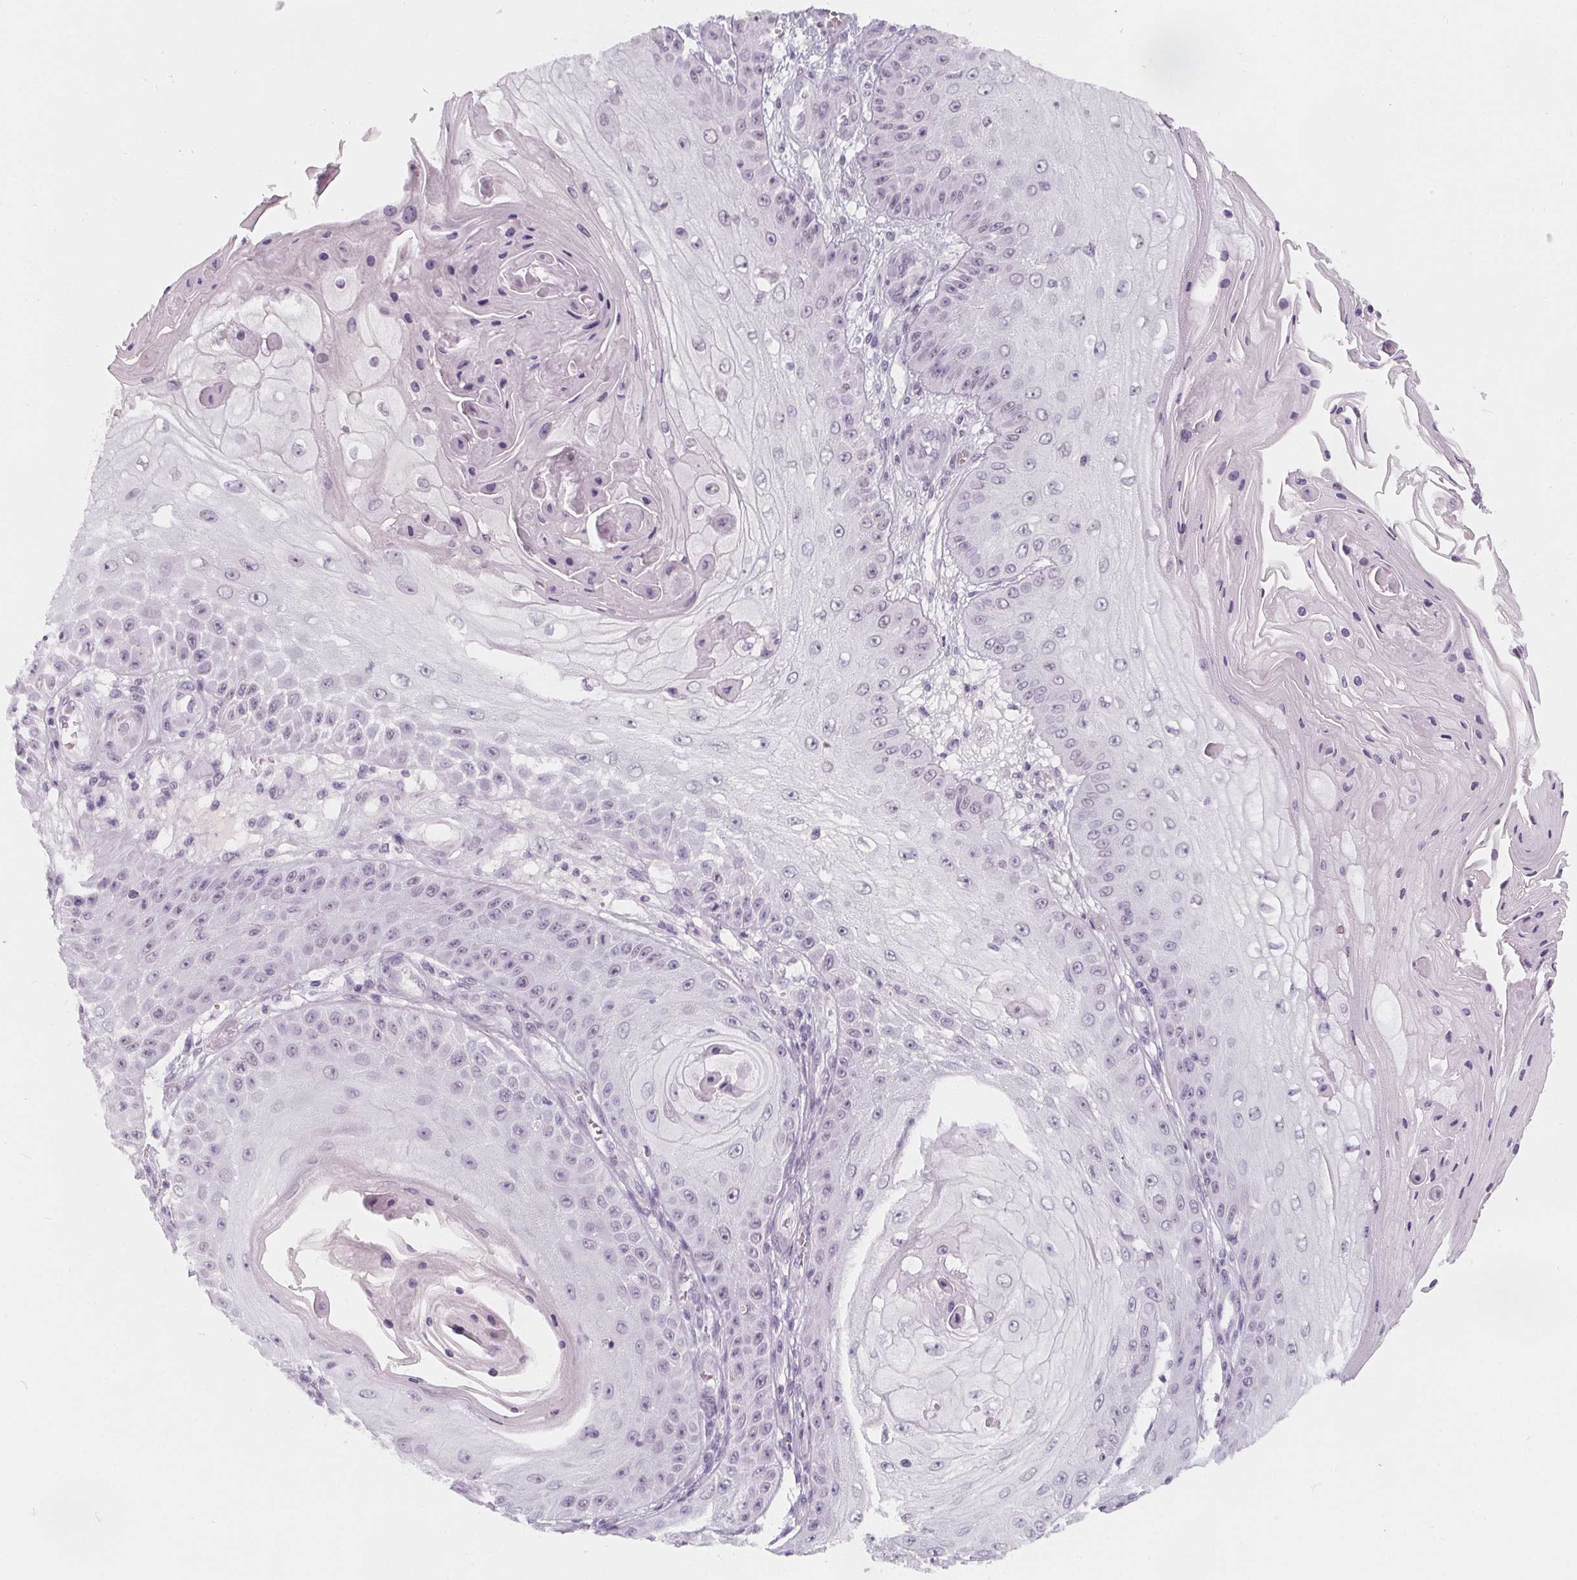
{"staining": {"intensity": "negative", "quantity": "none", "location": "none"}, "tissue": "skin cancer", "cell_type": "Tumor cells", "image_type": "cancer", "snomed": [{"axis": "morphology", "description": "Squamous cell carcinoma, NOS"}, {"axis": "topography", "description": "Skin"}], "caption": "The histopathology image demonstrates no significant expression in tumor cells of skin cancer.", "gene": "DBX2", "patient": {"sex": "male", "age": 70}}